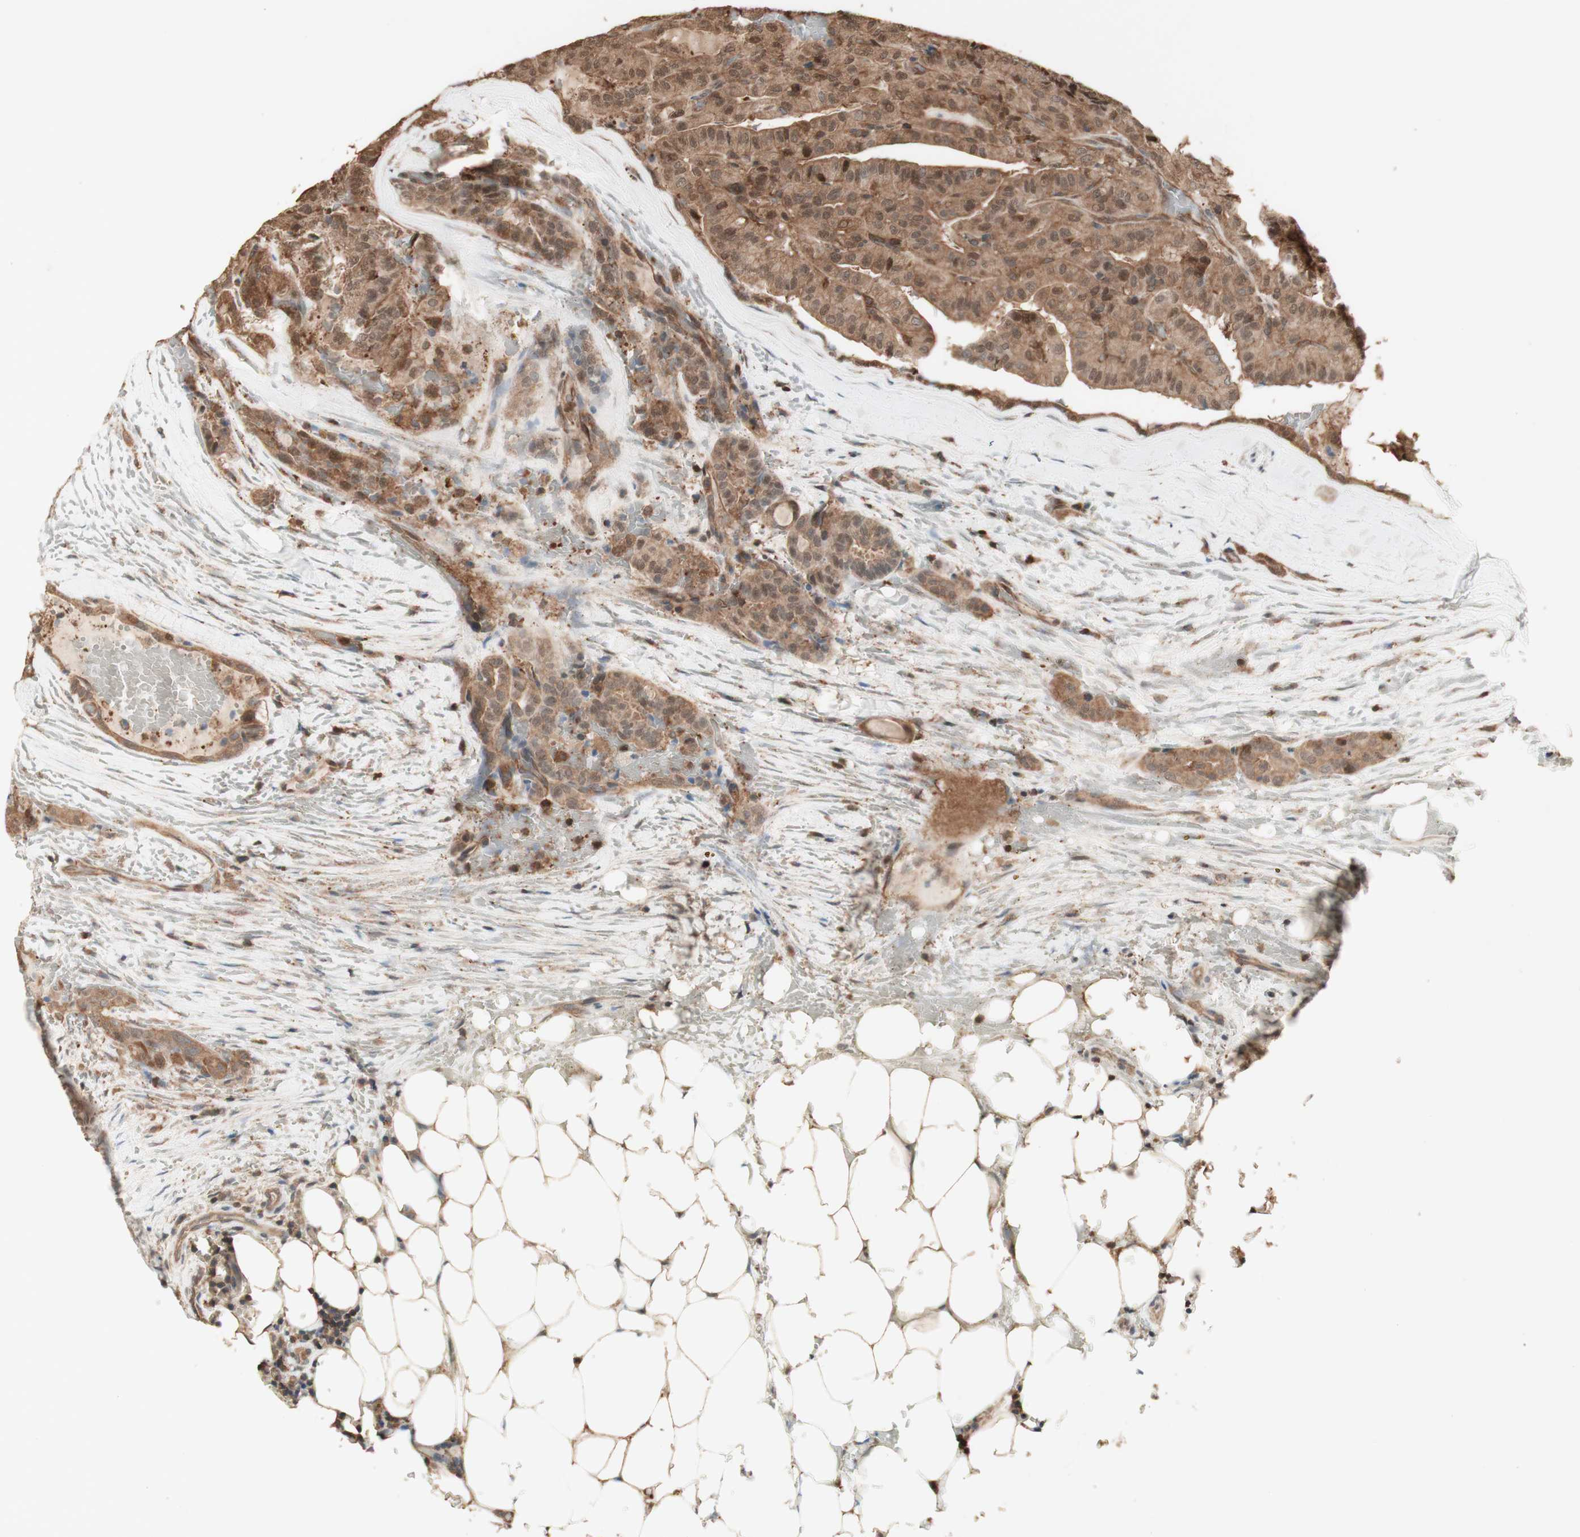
{"staining": {"intensity": "moderate", "quantity": ">75%", "location": "cytoplasmic/membranous,nuclear"}, "tissue": "head and neck cancer", "cell_type": "Tumor cells", "image_type": "cancer", "snomed": [{"axis": "morphology", "description": "Squamous cell carcinoma, NOS"}, {"axis": "topography", "description": "Oral tissue"}, {"axis": "topography", "description": "Head-Neck"}], "caption": "Head and neck cancer (squamous cell carcinoma) stained with a brown dye shows moderate cytoplasmic/membranous and nuclear positive positivity in about >75% of tumor cells.", "gene": "YWHAB", "patient": {"sex": "female", "age": 50}}